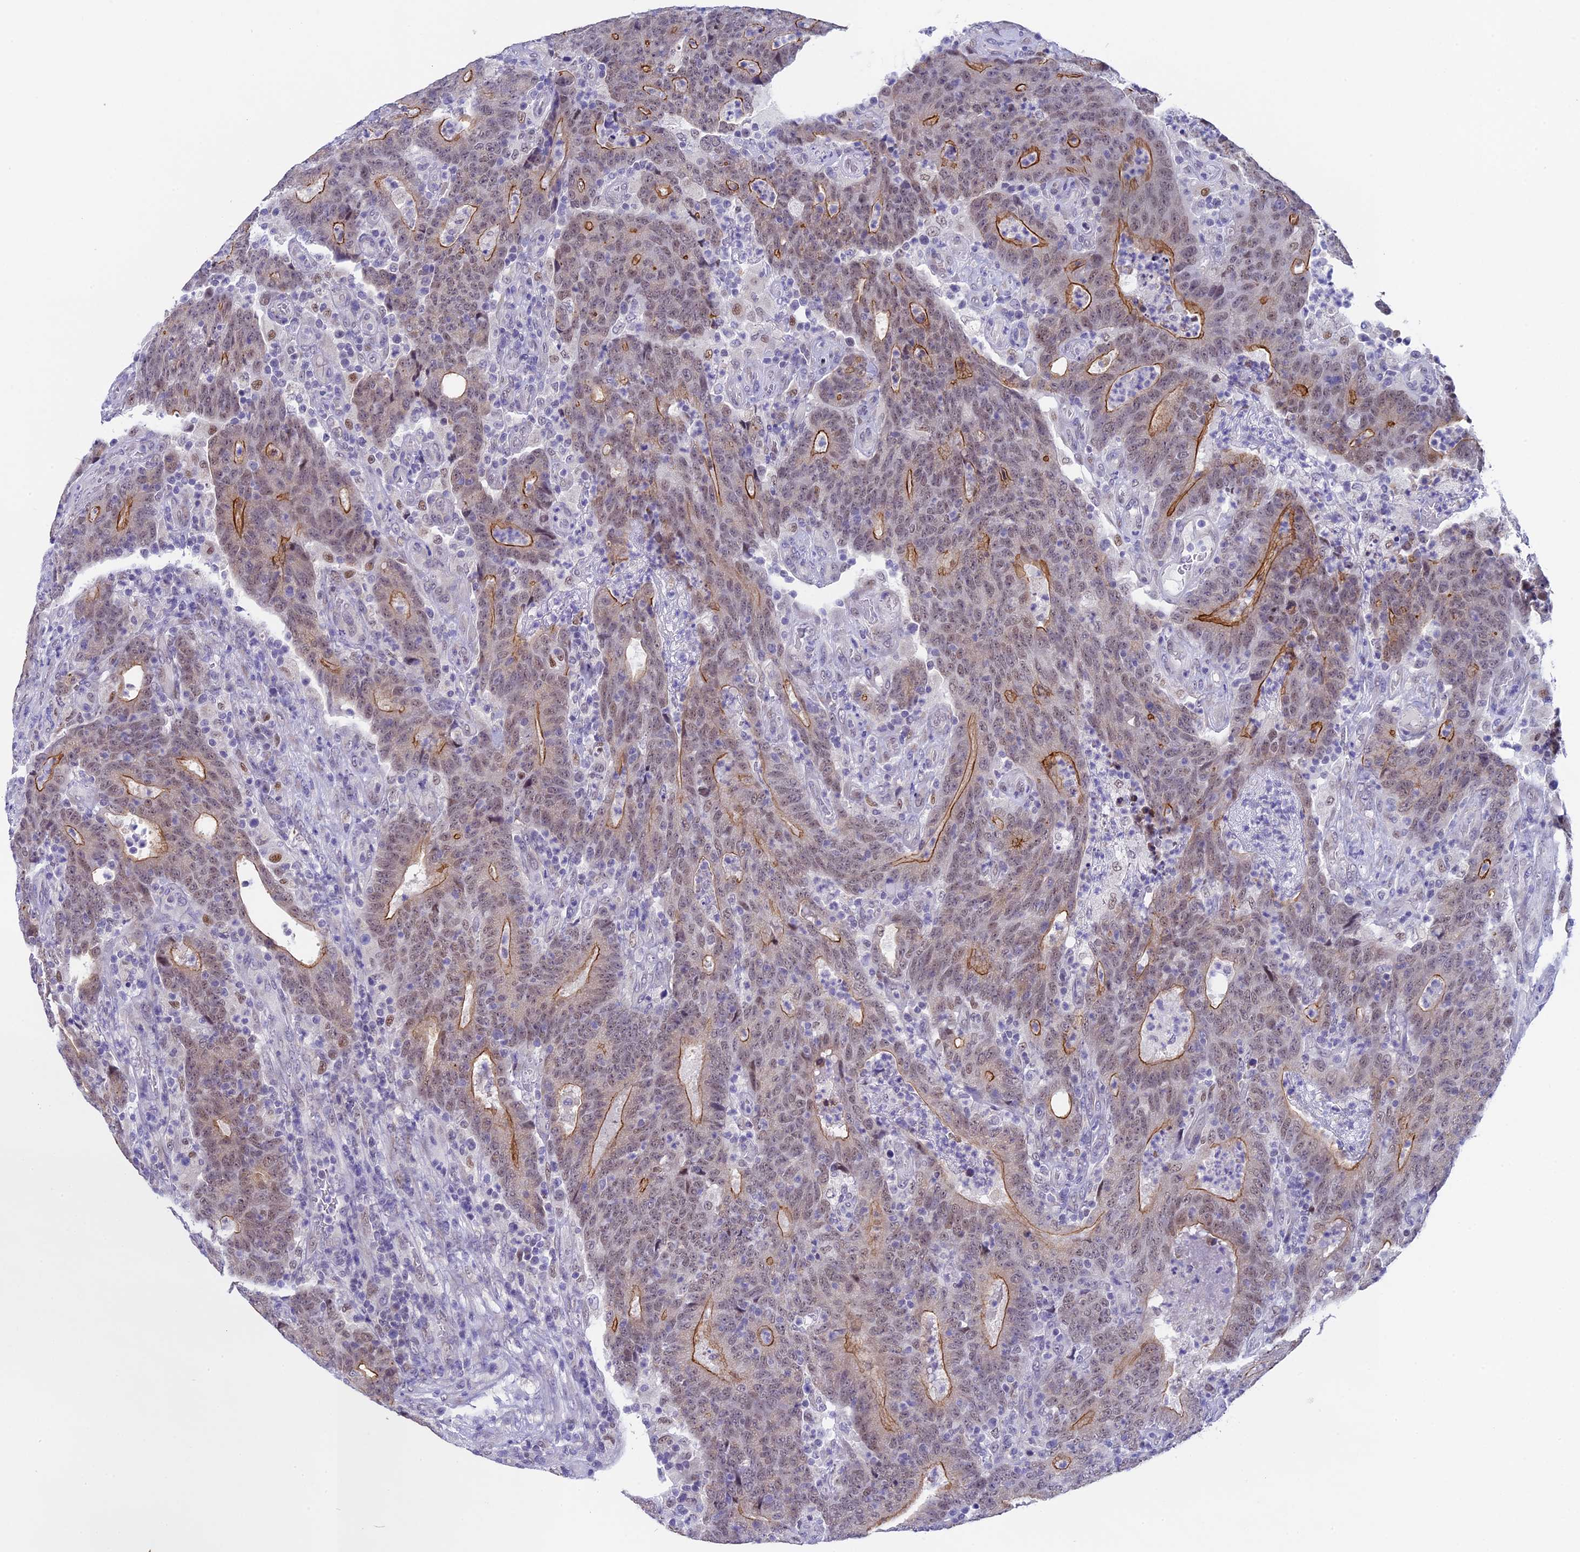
{"staining": {"intensity": "moderate", "quantity": "25%-75%", "location": "cytoplasmic/membranous,nuclear"}, "tissue": "colorectal cancer", "cell_type": "Tumor cells", "image_type": "cancer", "snomed": [{"axis": "morphology", "description": "Adenocarcinoma, NOS"}, {"axis": "topography", "description": "Colon"}], "caption": "Immunohistochemistry of human colorectal cancer (adenocarcinoma) exhibits medium levels of moderate cytoplasmic/membranous and nuclear positivity in approximately 25%-75% of tumor cells. The staining was performed using DAB (3,3'-diaminobenzidine), with brown indicating positive protein expression. Nuclei are stained blue with hematoxylin.", "gene": "OSGEP", "patient": {"sex": "female", "age": 75}}